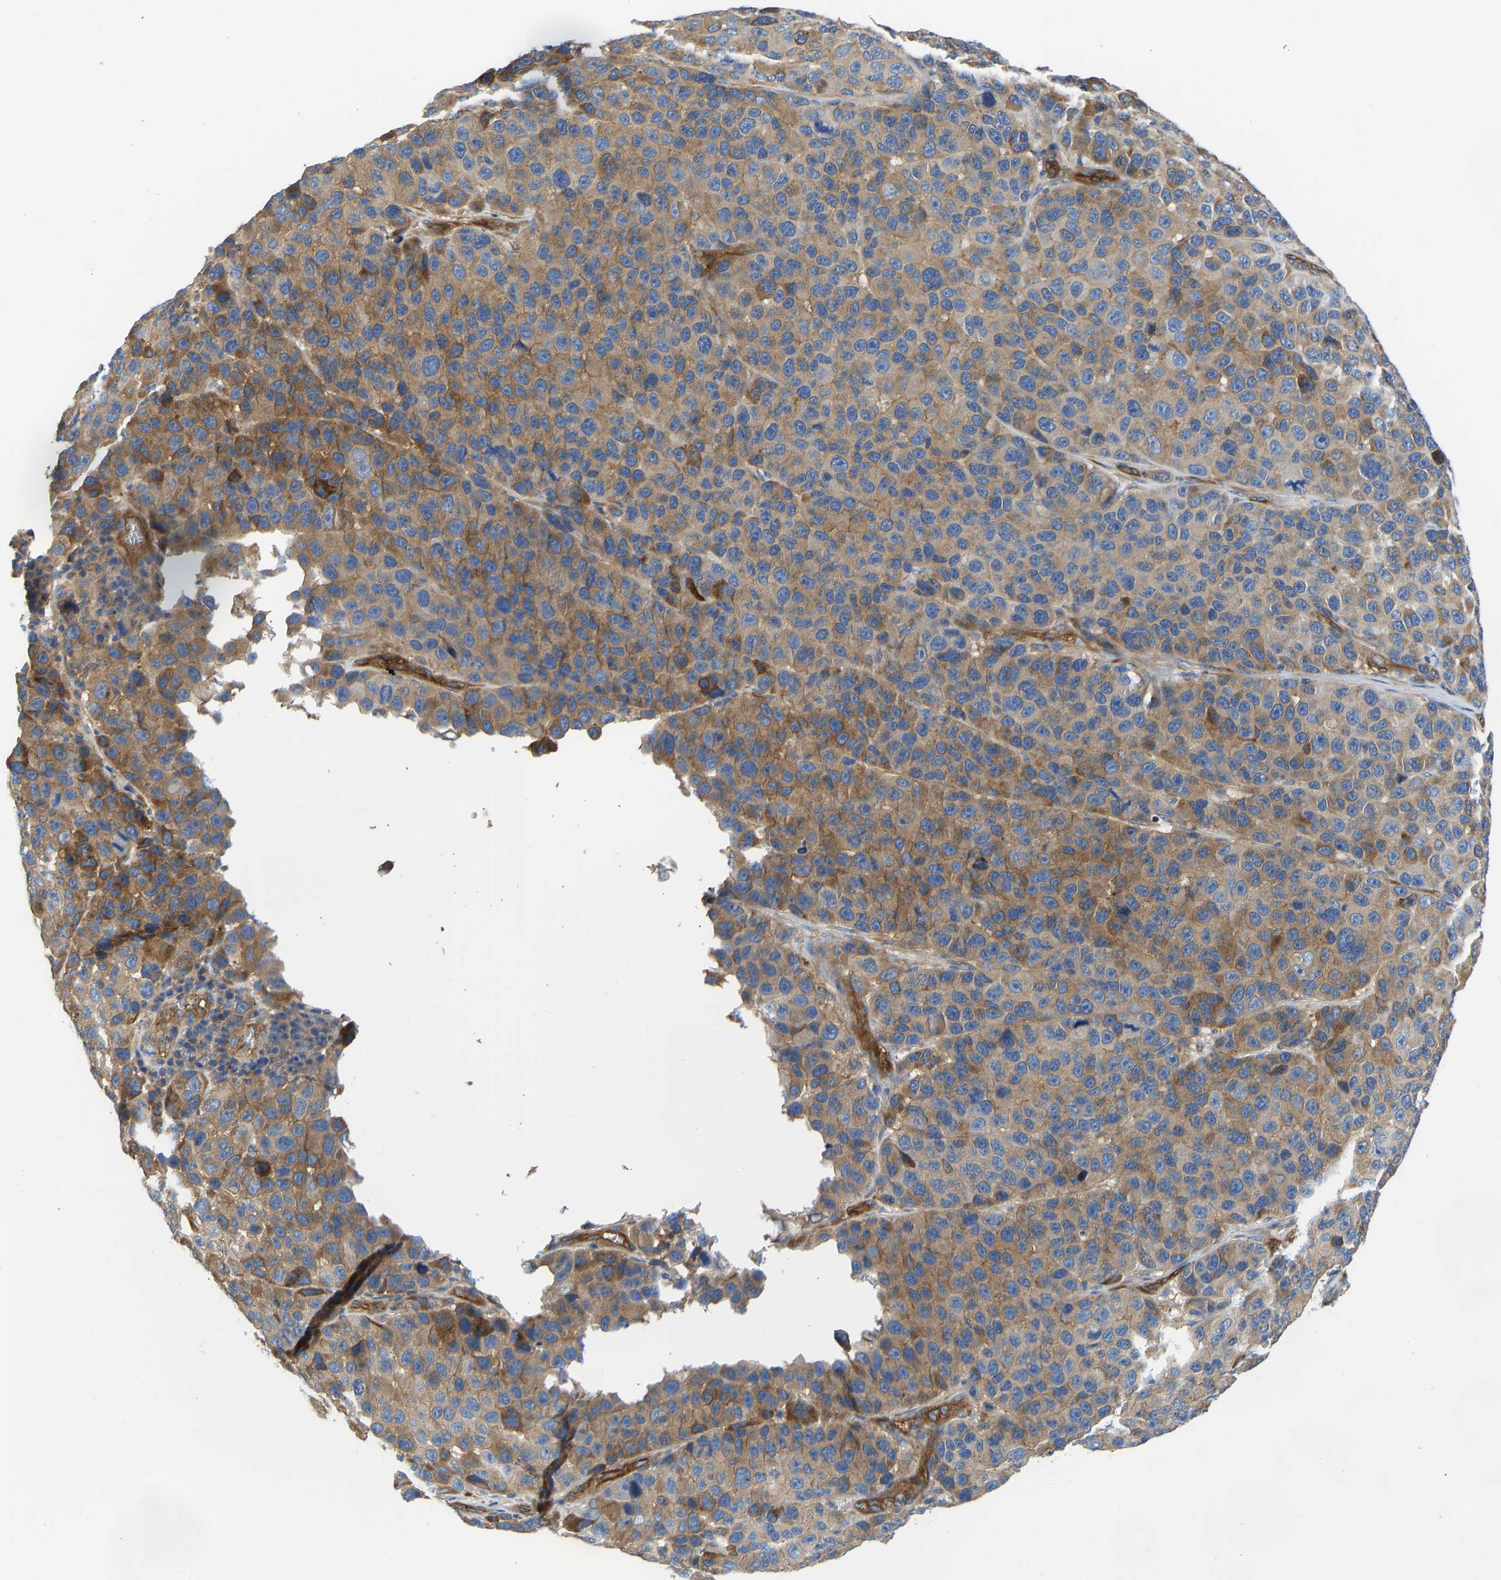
{"staining": {"intensity": "moderate", "quantity": ">75%", "location": "cytoplasmic/membranous"}, "tissue": "melanoma", "cell_type": "Tumor cells", "image_type": "cancer", "snomed": [{"axis": "morphology", "description": "Malignant melanoma, NOS"}, {"axis": "topography", "description": "Skin"}], "caption": "A brown stain shows moderate cytoplasmic/membranous staining of a protein in human melanoma tumor cells.", "gene": "MYO1C", "patient": {"sex": "male", "age": 53}}